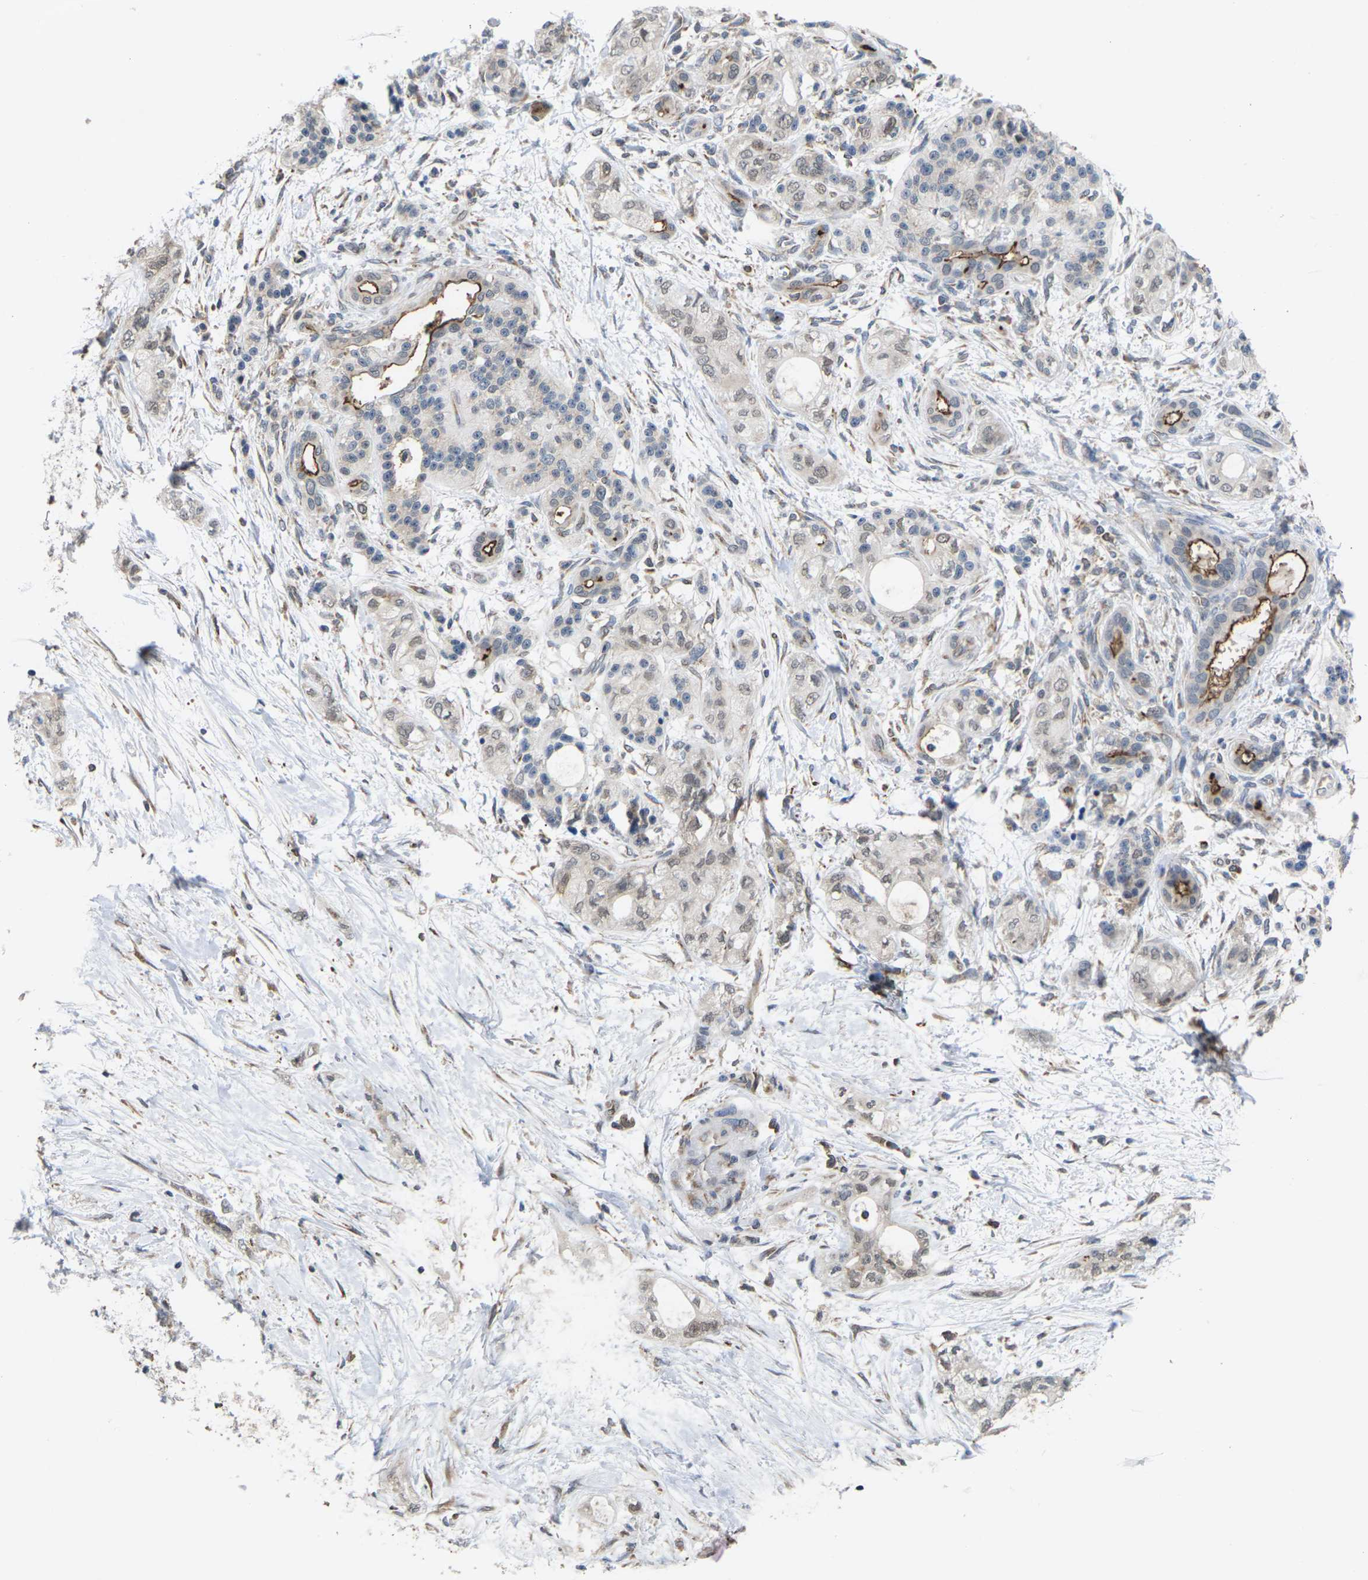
{"staining": {"intensity": "weak", "quantity": "25%-75%", "location": "cytoplasmic/membranous,nuclear"}, "tissue": "pancreatic cancer", "cell_type": "Tumor cells", "image_type": "cancer", "snomed": [{"axis": "morphology", "description": "Adenocarcinoma, NOS"}, {"axis": "topography", "description": "Pancreas"}], "caption": "Pancreatic cancer stained with a brown dye exhibits weak cytoplasmic/membranous and nuclear positive staining in approximately 25%-75% of tumor cells.", "gene": "PDZK1IP1", "patient": {"sex": "male", "age": 70}}